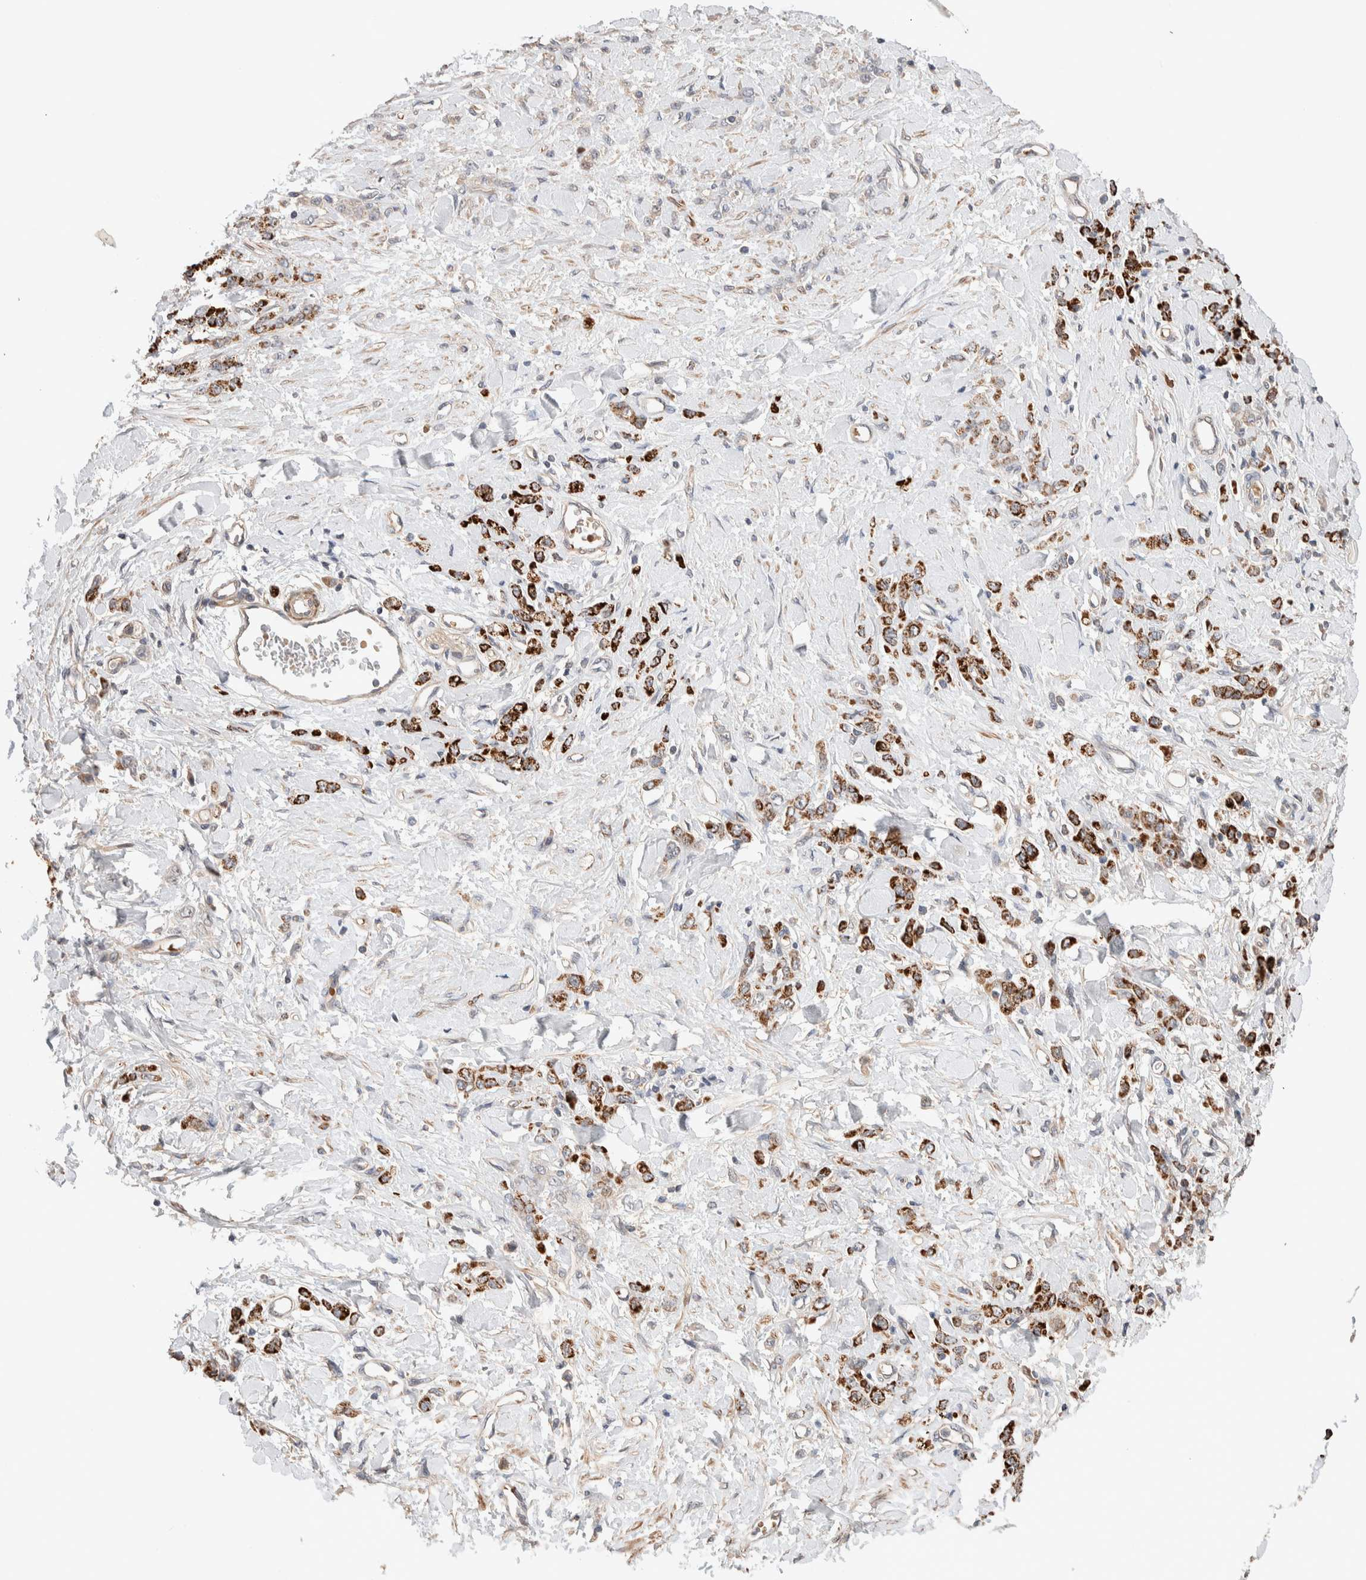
{"staining": {"intensity": "strong", "quantity": ">75%", "location": "cytoplasmic/membranous"}, "tissue": "stomach cancer", "cell_type": "Tumor cells", "image_type": "cancer", "snomed": [{"axis": "morphology", "description": "Normal tissue, NOS"}, {"axis": "morphology", "description": "Adenocarcinoma, NOS"}, {"axis": "topography", "description": "Stomach"}], "caption": "Human adenocarcinoma (stomach) stained for a protein (brown) displays strong cytoplasmic/membranous positive expression in about >75% of tumor cells.", "gene": "WDR91", "patient": {"sex": "male", "age": 82}}